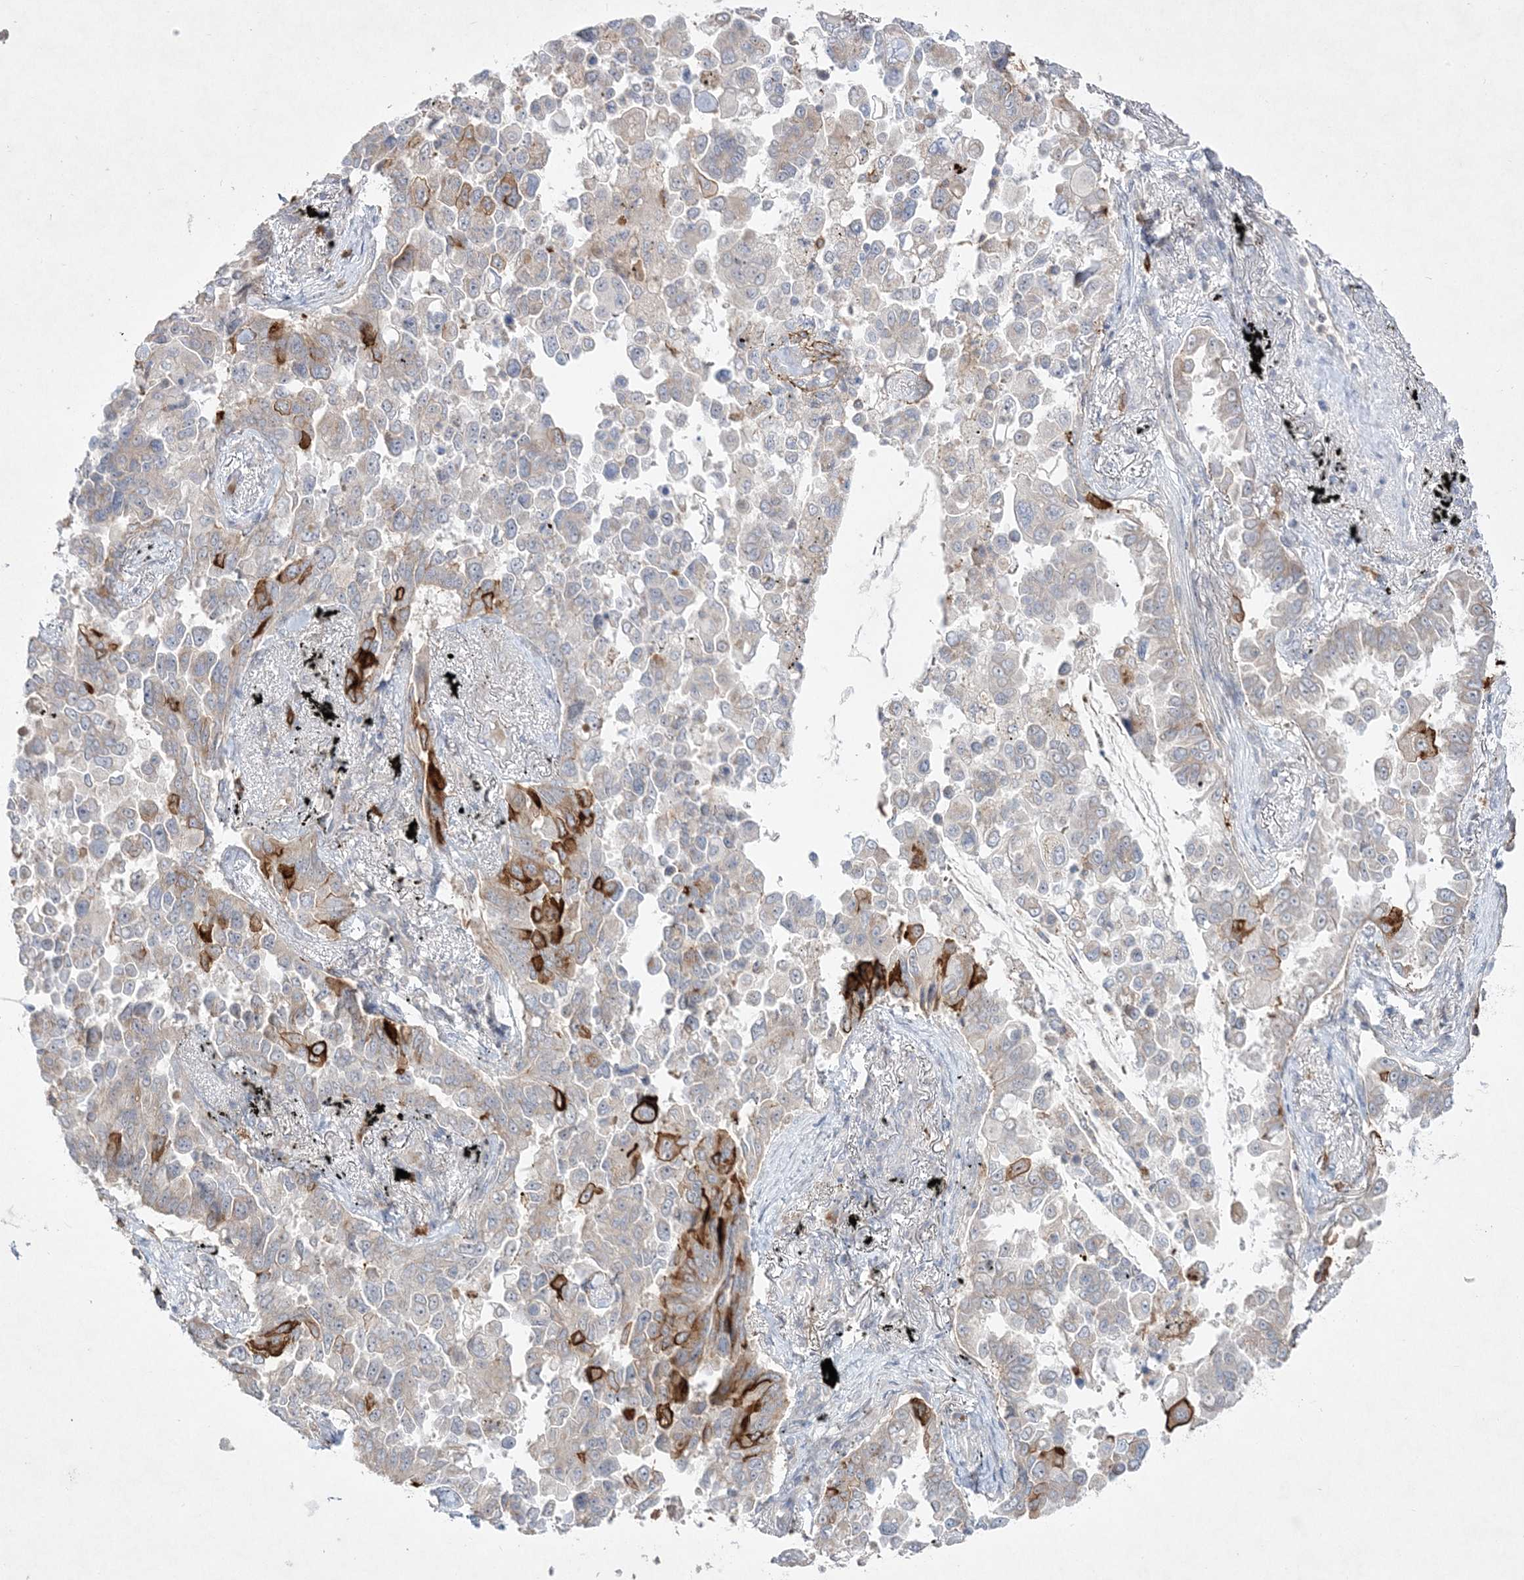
{"staining": {"intensity": "strong", "quantity": "<25%", "location": "cytoplasmic/membranous"}, "tissue": "lung cancer", "cell_type": "Tumor cells", "image_type": "cancer", "snomed": [{"axis": "morphology", "description": "Adenocarcinoma, NOS"}, {"axis": "topography", "description": "Lung"}], "caption": "DAB (3,3'-diaminobenzidine) immunohistochemical staining of lung cancer reveals strong cytoplasmic/membranous protein positivity in approximately <25% of tumor cells.", "gene": "CLNK", "patient": {"sex": "female", "age": 67}}